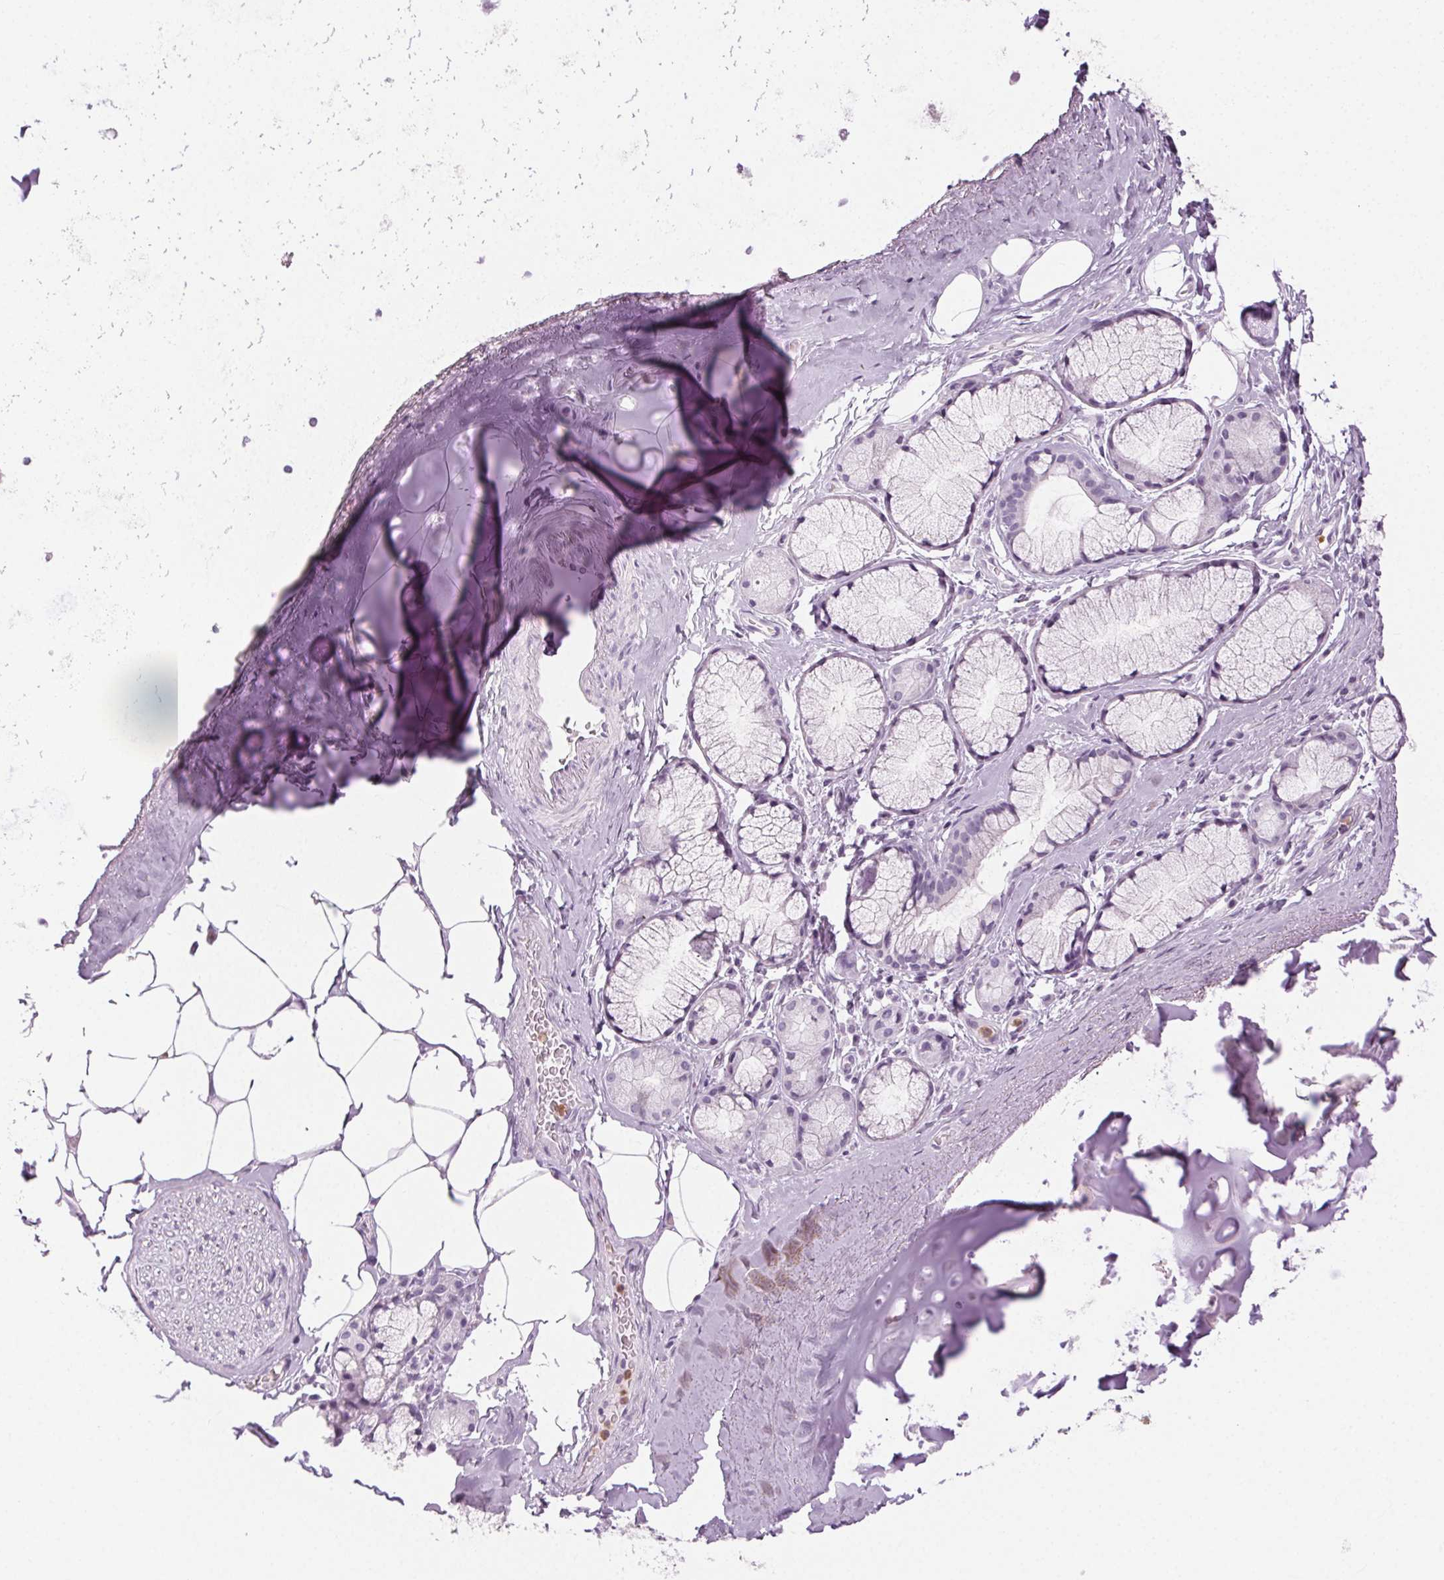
{"staining": {"intensity": "negative", "quantity": "none", "location": "none"}, "tissue": "adipose tissue", "cell_type": "Adipocytes", "image_type": "normal", "snomed": [{"axis": "morphology", "description": "Normal tissue, NOS"}, {"axis": "topography", "description": "Bronchus"}, {"axis": "topography", "description": "Lung"}], "caption": "Unremarkable adipose tissue was stained to show a protein in brown. There is no significant positivity in adipocytes.", "gene": "MPO", "patient": {"sex": "female", "age": 57}}